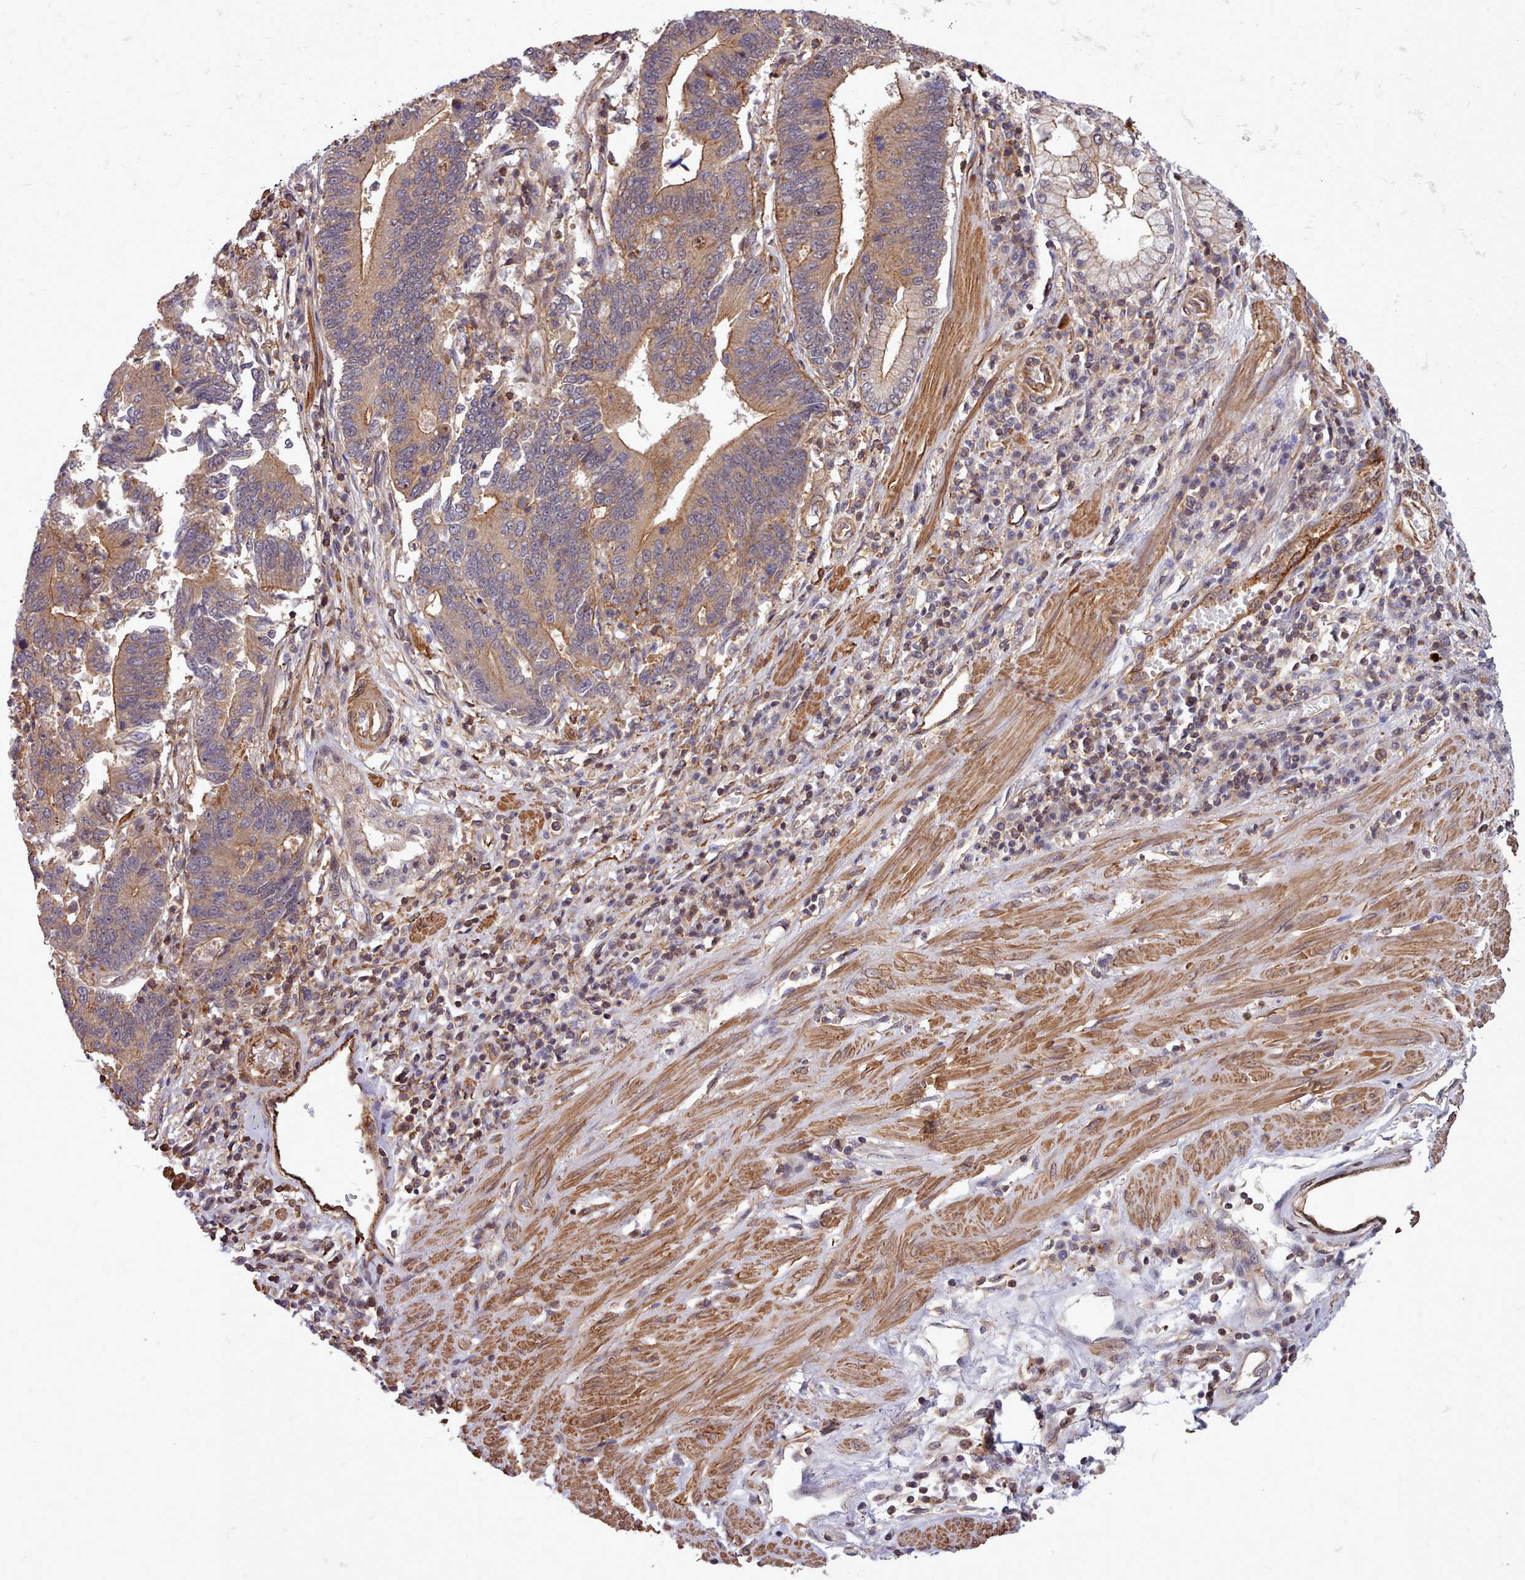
{"staining": {"intensity": "moderate", "quantity": ">75%", "location": "cytoplasmic/membranous"}, "tissue": "stomach cancer", "cell_type": "Tumor cells", "image_type": "cancer", "snomed": [{"axis": "morphology", "description": "Adenocarcinoma, NOS"}, {"axis": "topography", "description": "Stomach"}], "caption": "Brown immunohistochemical staining in adenocarcinoma (stomach) demonstrates moderate cytoplasmic/membranous staining in about >75% of tumor cells.", "gene": "STUB1", "patient": {"sex": "male", "age": 59}}